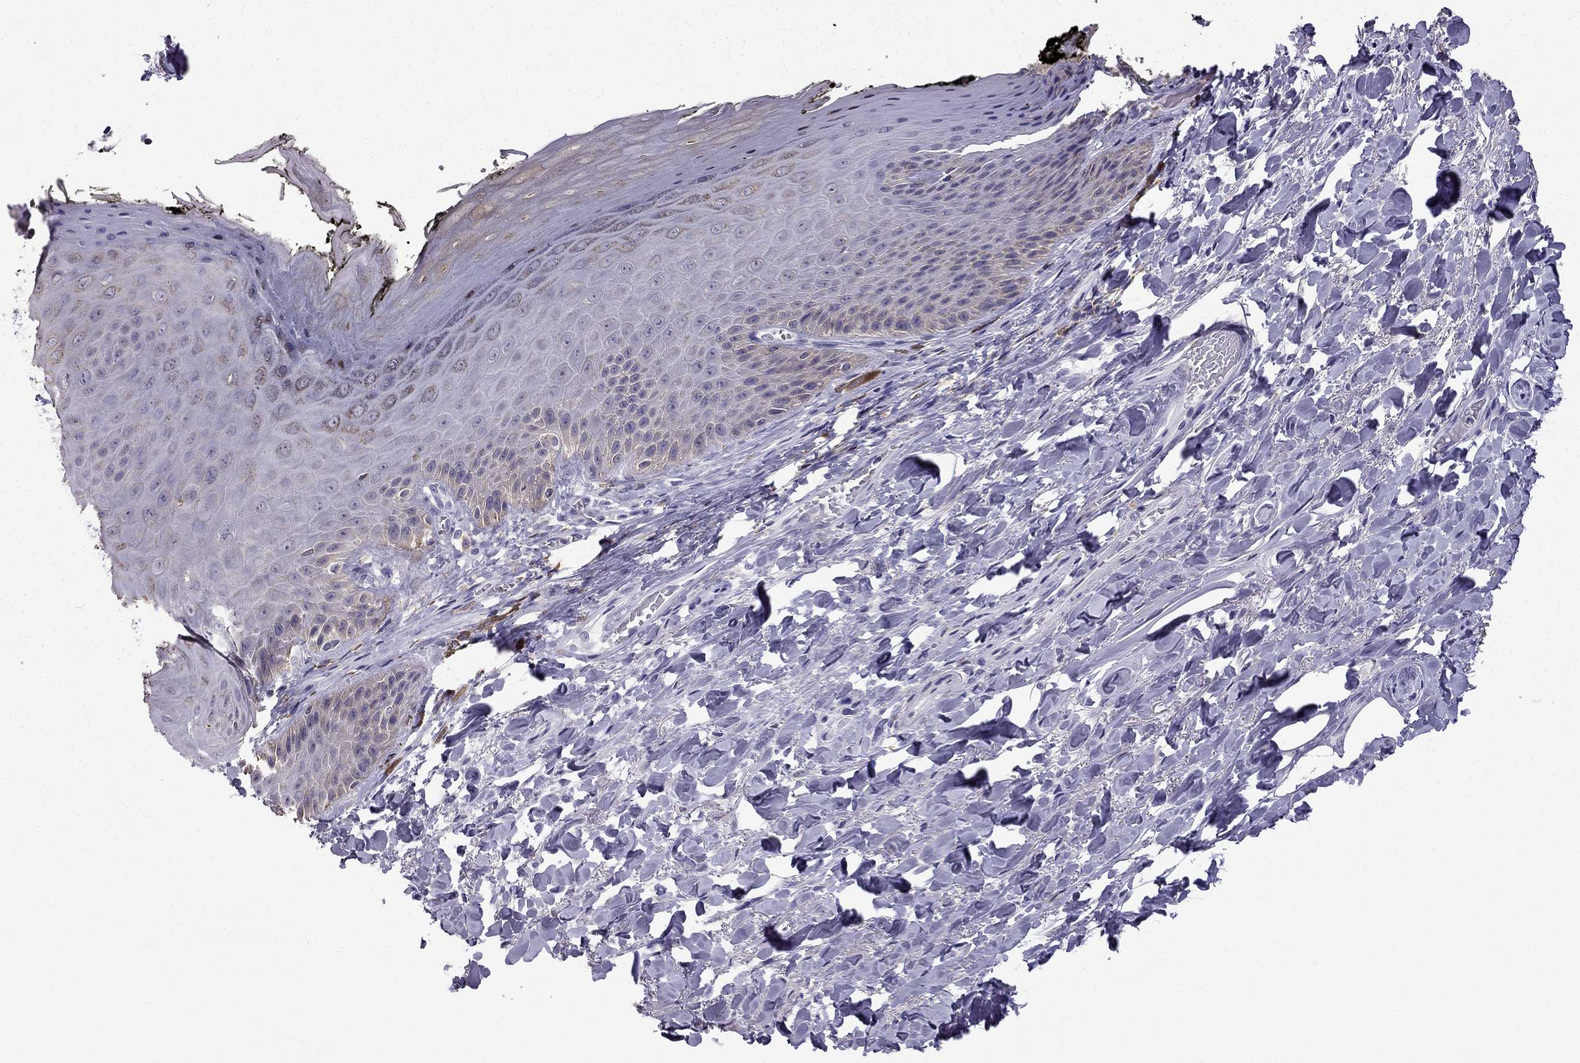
{"staining": {"intensity": "negative", "quantity": "none", "location": "none"}, "tissue": "skin", "cell_type": "Epidermal cells", "image_type": "normal", "snomed": [{"axis": "morphology", "description": "Normal tissue, NOS"}, {"axis": "topography", "description": "Anal"}, {"axis": "topography", "description": "Peripheral nerve tissue"}], "caption": "Human skin stained for a protein using IHC shows no positivity in epidermal cells.", "gene": "CCK", "patient": {"sex": "male", "age": 53}}